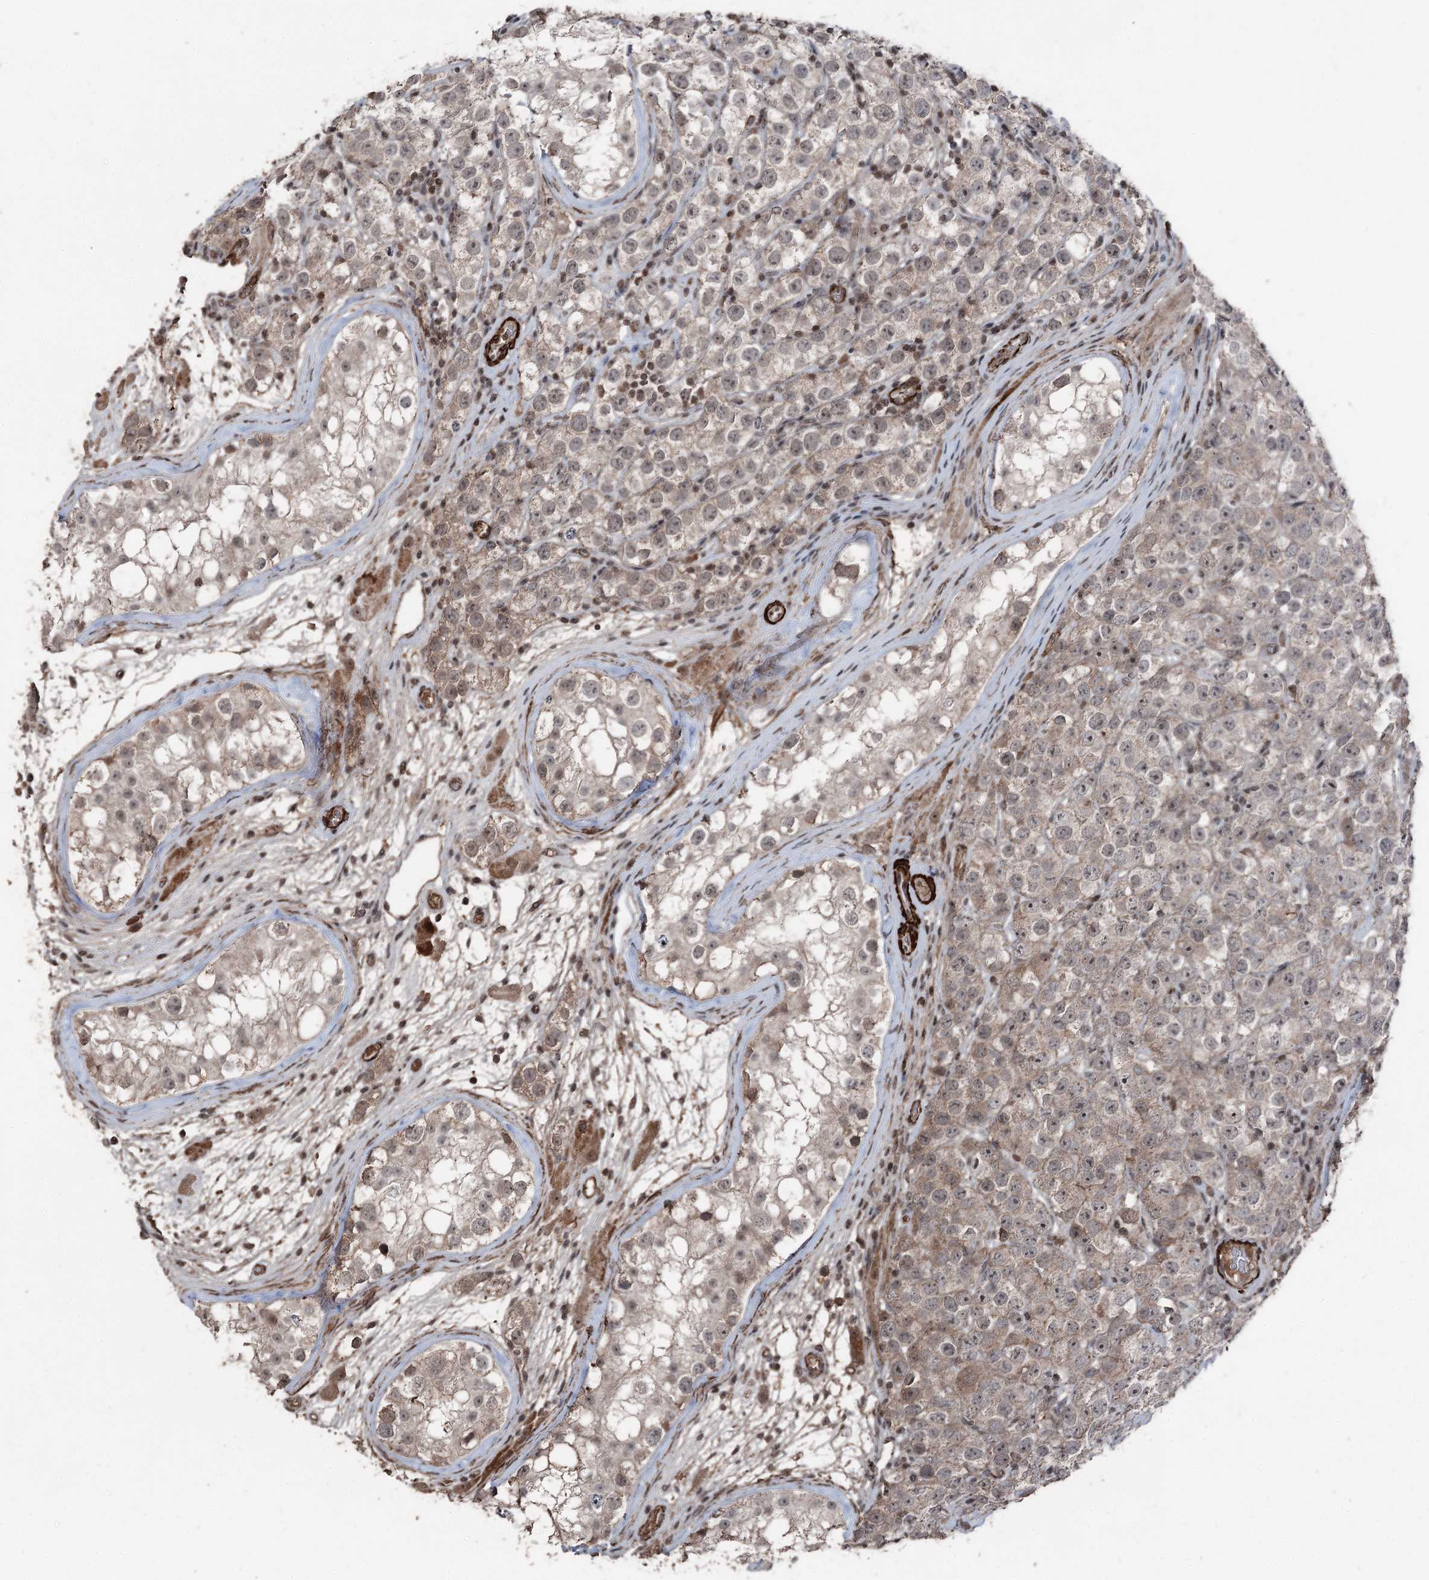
{"staining": {"intensity": "weak", "quantity": "25%-75%", "location": "cytoplasmic/membranous,nuclear"}, "tissue": "testis cancer", "cell_type": "Tumor cells", "image_type": "cancer", "snomed": [{"axis": "morphology", "description": "Seminoma, NOS"}, {"axis": "topography", "description": "Testis"}], "caption": "DAB (3,3'-diaminobenzidine) immunohistochemical staining of human testis cancer reveals weak cytoplasmic/membranous and nuclear protein expression in about 25%-75% of tumor cells.", "gene": "CCDC82", "patient": {"sex": "male", "age": 28}}